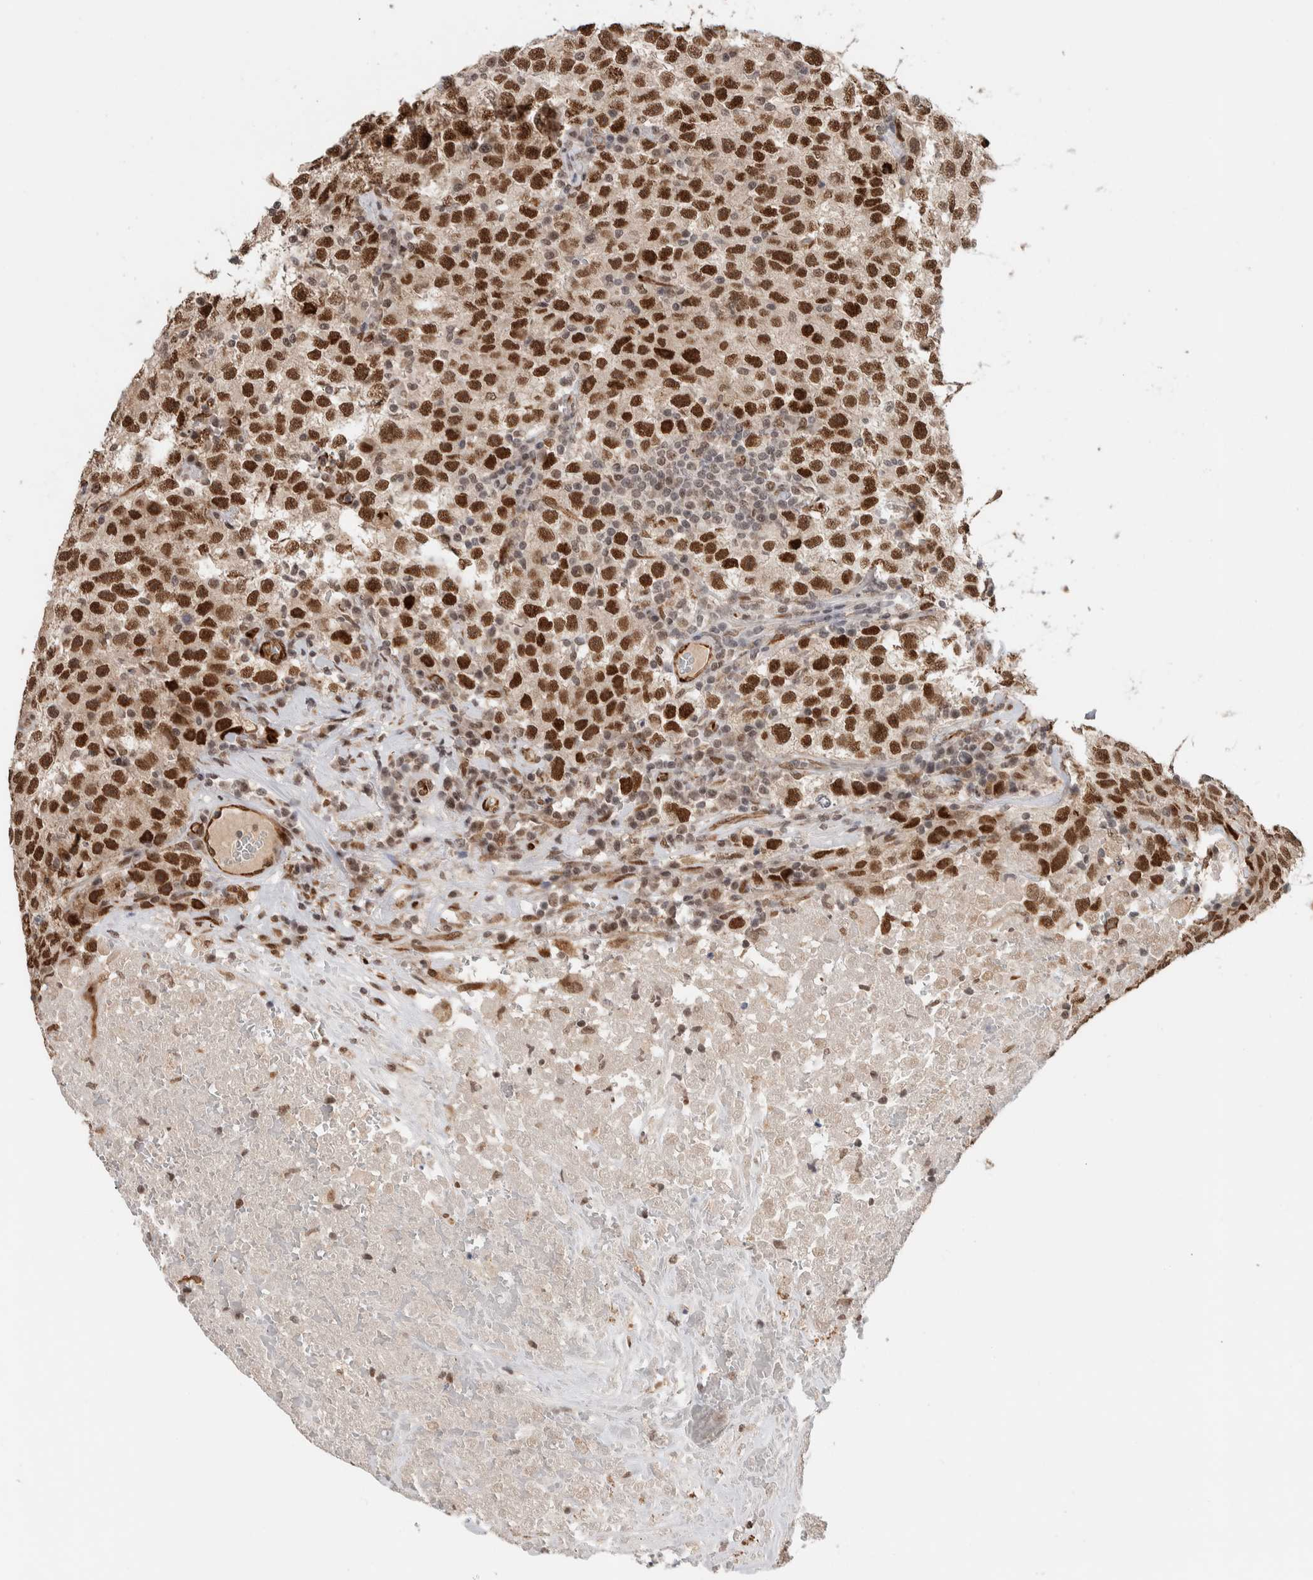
{"staining": {"intensity": "strong", "quantity": ">75%", "location": "nuclear"}, "tissue": "testis cancer", "cell_type": "Tumor cells", "image_type": "cancer", "snomed": [{"axis": "morphology", "description": "Seminoma, NOS"}, {"axis": "topography", "description": "Testis"}], "caption": "Immunohistochemical staining of human testis cancer displays strong nuclear protein staining in approximately >75% of tumor cells.", "gene": "TNRC18", "patient": {"sex": "male", "age": 22}}